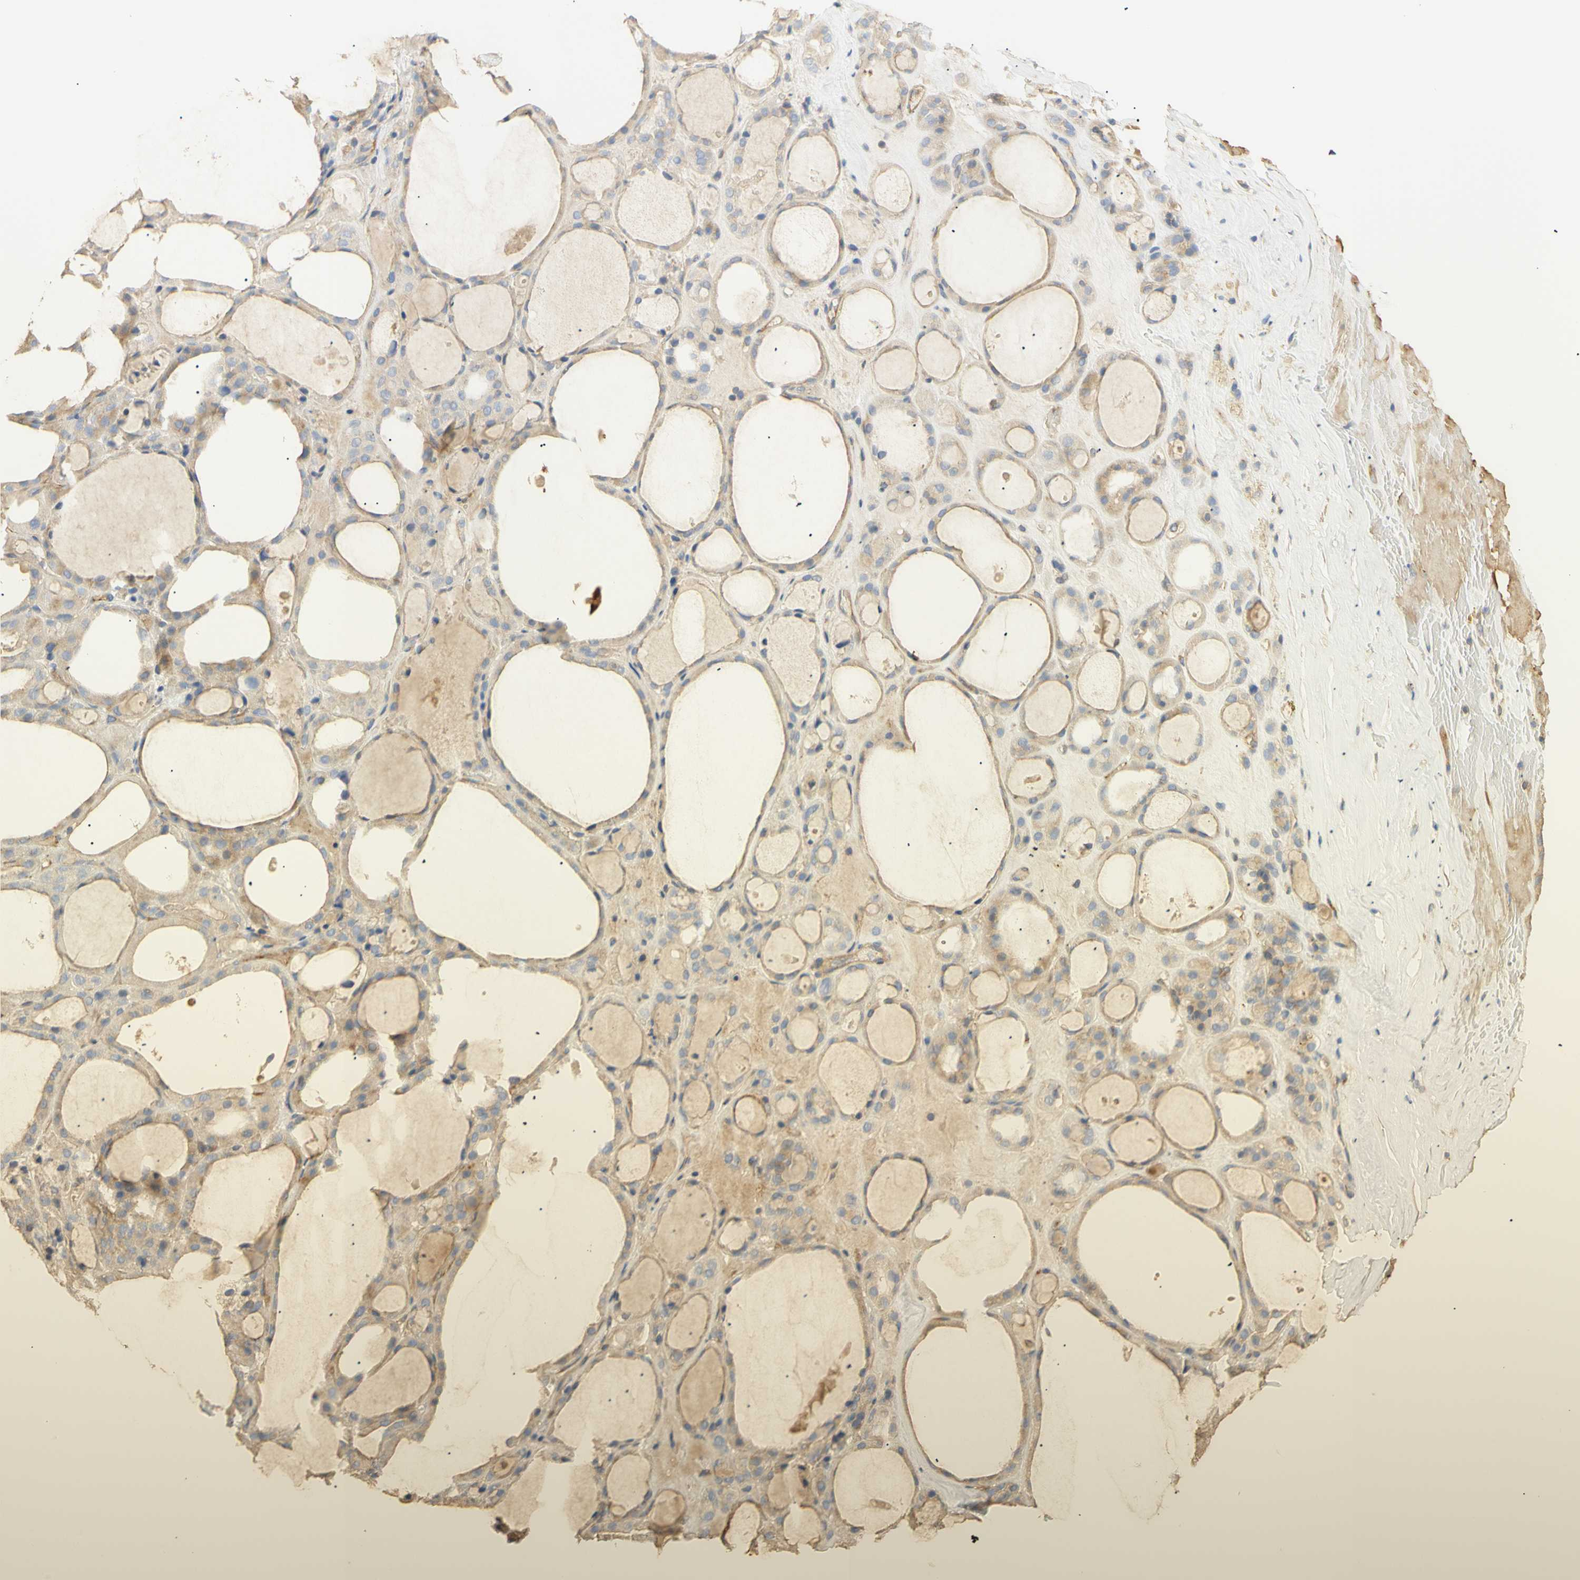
{"staining": {"intensity": "moderate", "quantity": ">75%", "location": "cytoplasmic/membranous"}, "tissue": "thyroid gland", "cell_type": "Glandular cells", "image_type": "normal", "snomed": [{"axis": "morphology", "description": "Normal tissue, NOS"}, {"axis": "morphology", "description": "Carcinoma, NOS"}, {"axis": "topography", "description": "Thyroid gland"}], "caption": "Immunohistochemical staining of benign human thyroid gland reveals medium levels of moderate cytoplasmic/membranous expression in approximately >75% of glandular cells. (DAB IHC with brightfield microscopy, high magnification).", "gene": "KCNE4", "patient": {"sex": "female", "age": 86}}